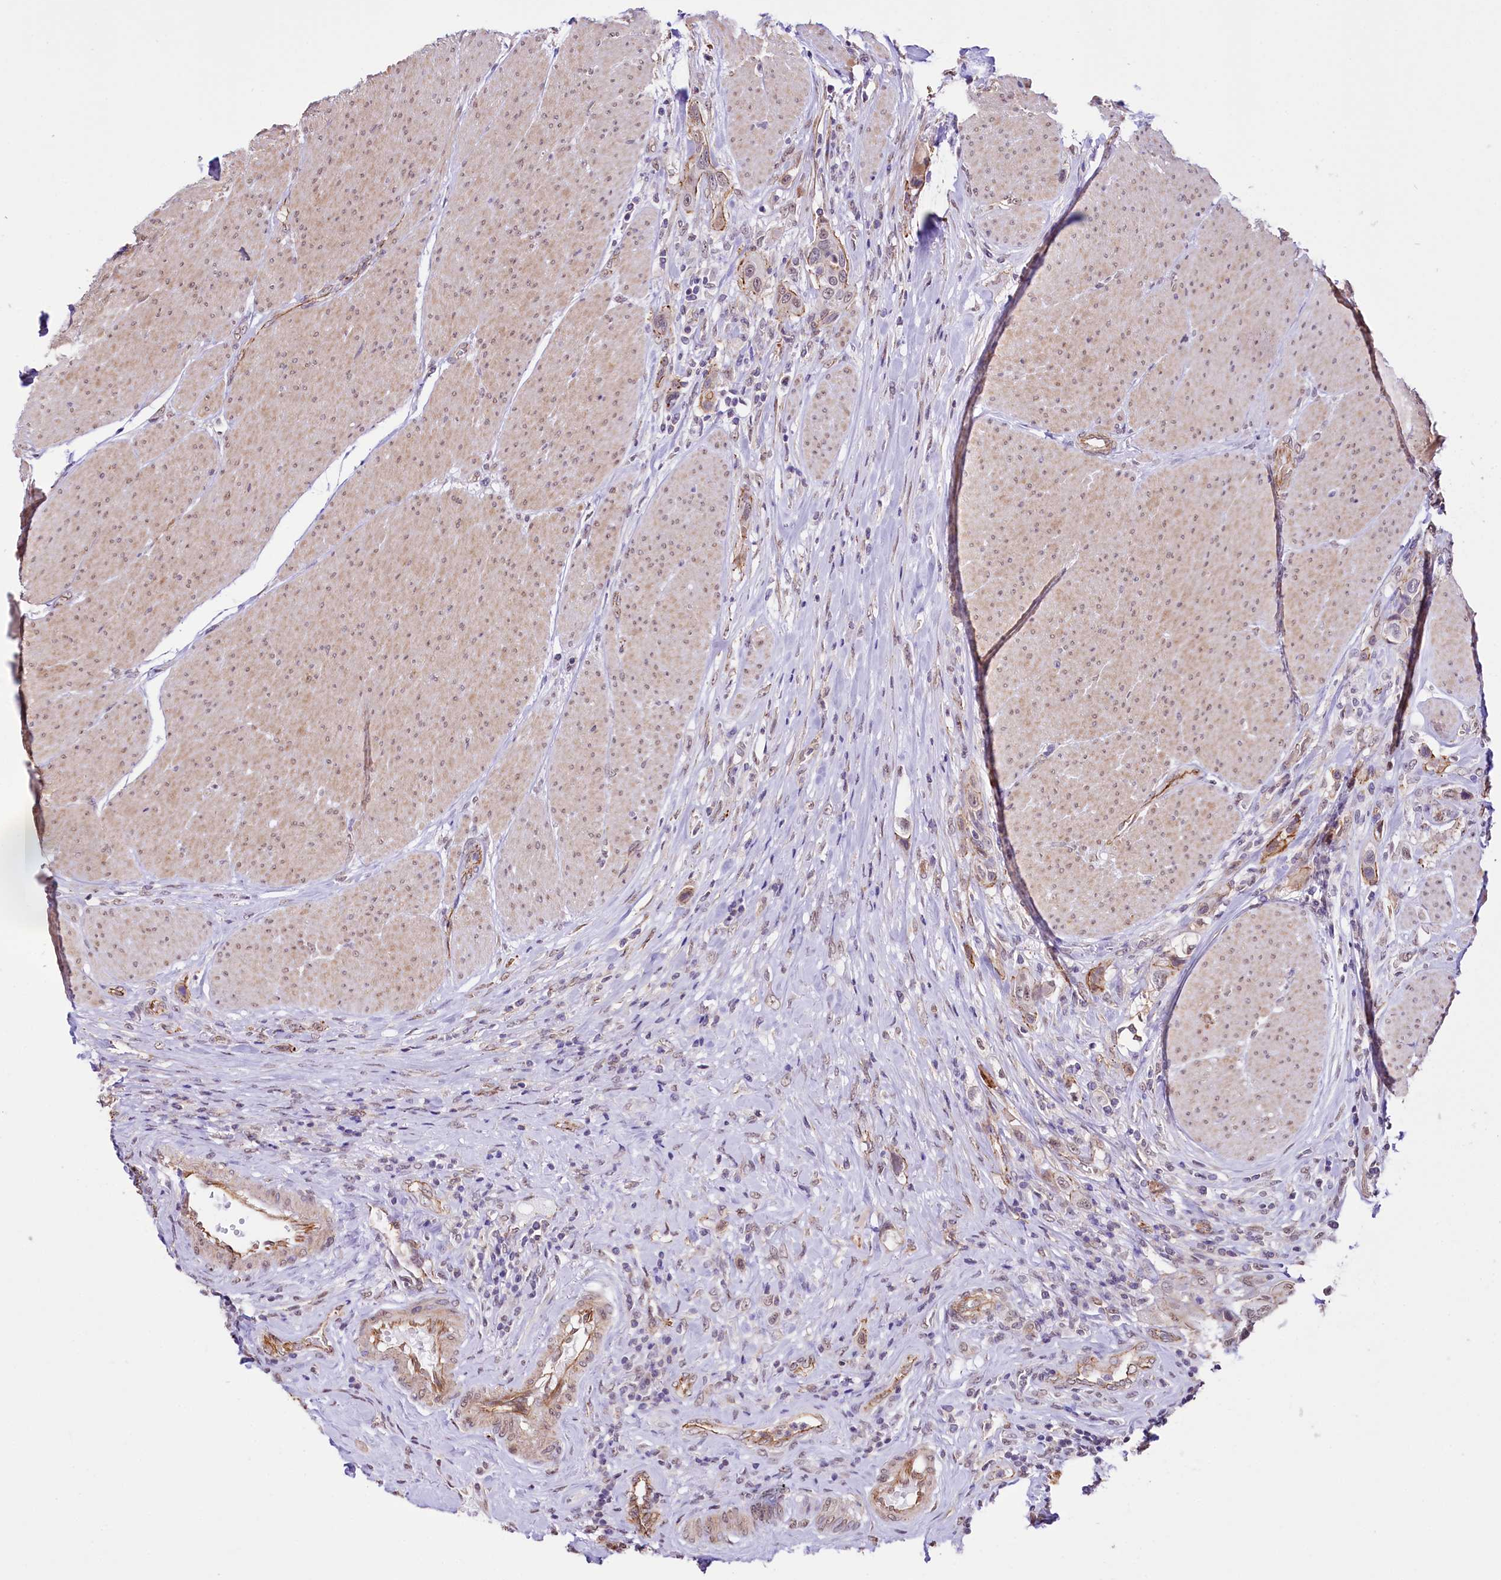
{"staining": {"intensity": "negative", "quantity": "none", "location": "none"}, "tissue": "urothelial cancer", "cell_type": "Tumor cells", "image_type": "cancer", "snomed": [{"axis": "morphology", "description": "Urothelial carcinoma, High grade"}, {"axis": "topography", "description": "Urinary bladder"}], "caption": "Urothelial cancer was stained to show a protein in brown. There is no significant expression in tumor cells. (Brightfield microscopy of DAB (3,3'-diaminobenzidine) immunohistochemistry (IHC) at high magnification).", "gene": "ST7", "patient": {"sex": "male", "age": 50}}